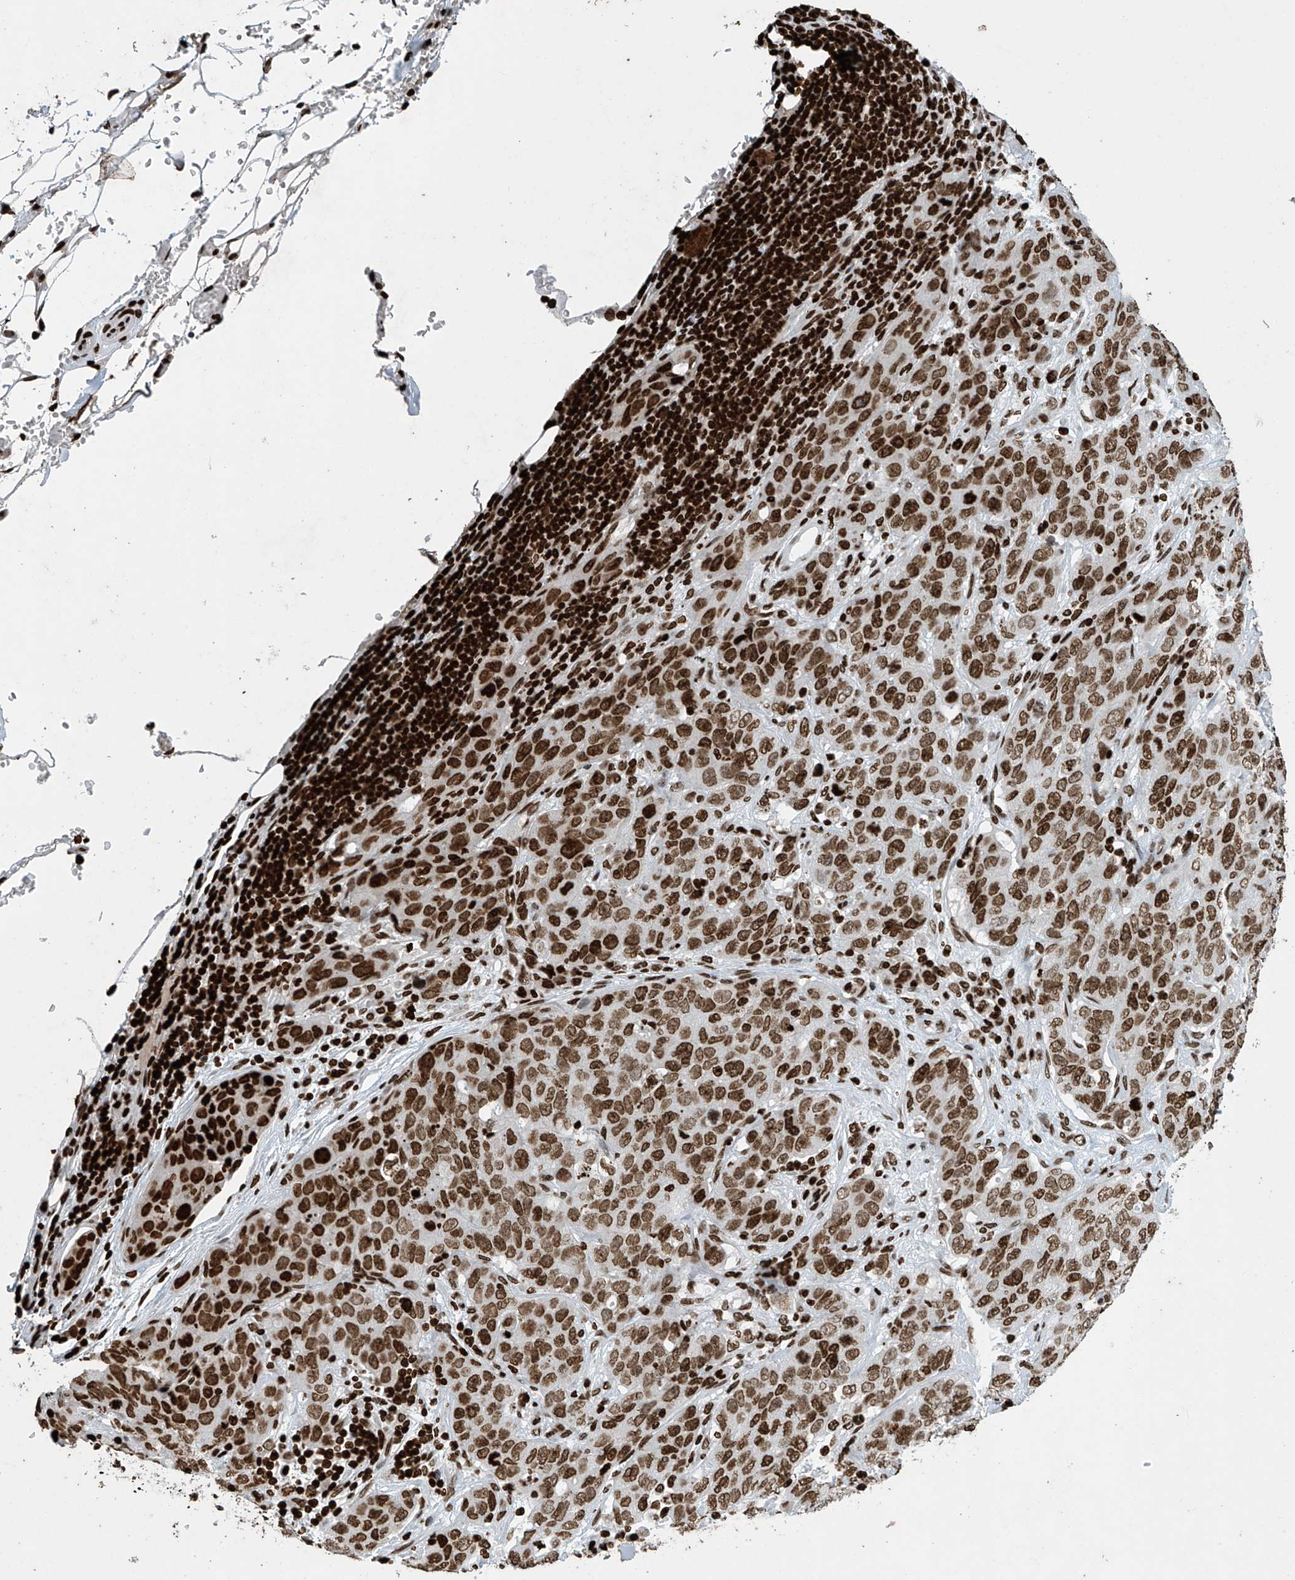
{"staining": {"intensity": "strong", "quantity": ">75%", "location": "nuclear"}, "tissue": "stomach cancer", "cell_type": "Tumor cells", "image_type": "cancer", "snomed": [{"axis": "morphology", "description": "Normal tissue, NOS"}, {"axis": "morphology", "description": "Adenocarcinoma, NOS"}, {"axis": "topography", "description": "Lymph node"}, {"axis": "topography", "description": "Stomach"}], "caption": "This is an image of immunohistochemistry staining of adenocarcinoma (stomach), which shows strong staining in the nuclear of tumor cells.", "gene": "H4C16", "patient": {"sex": "male", "age": 48}}